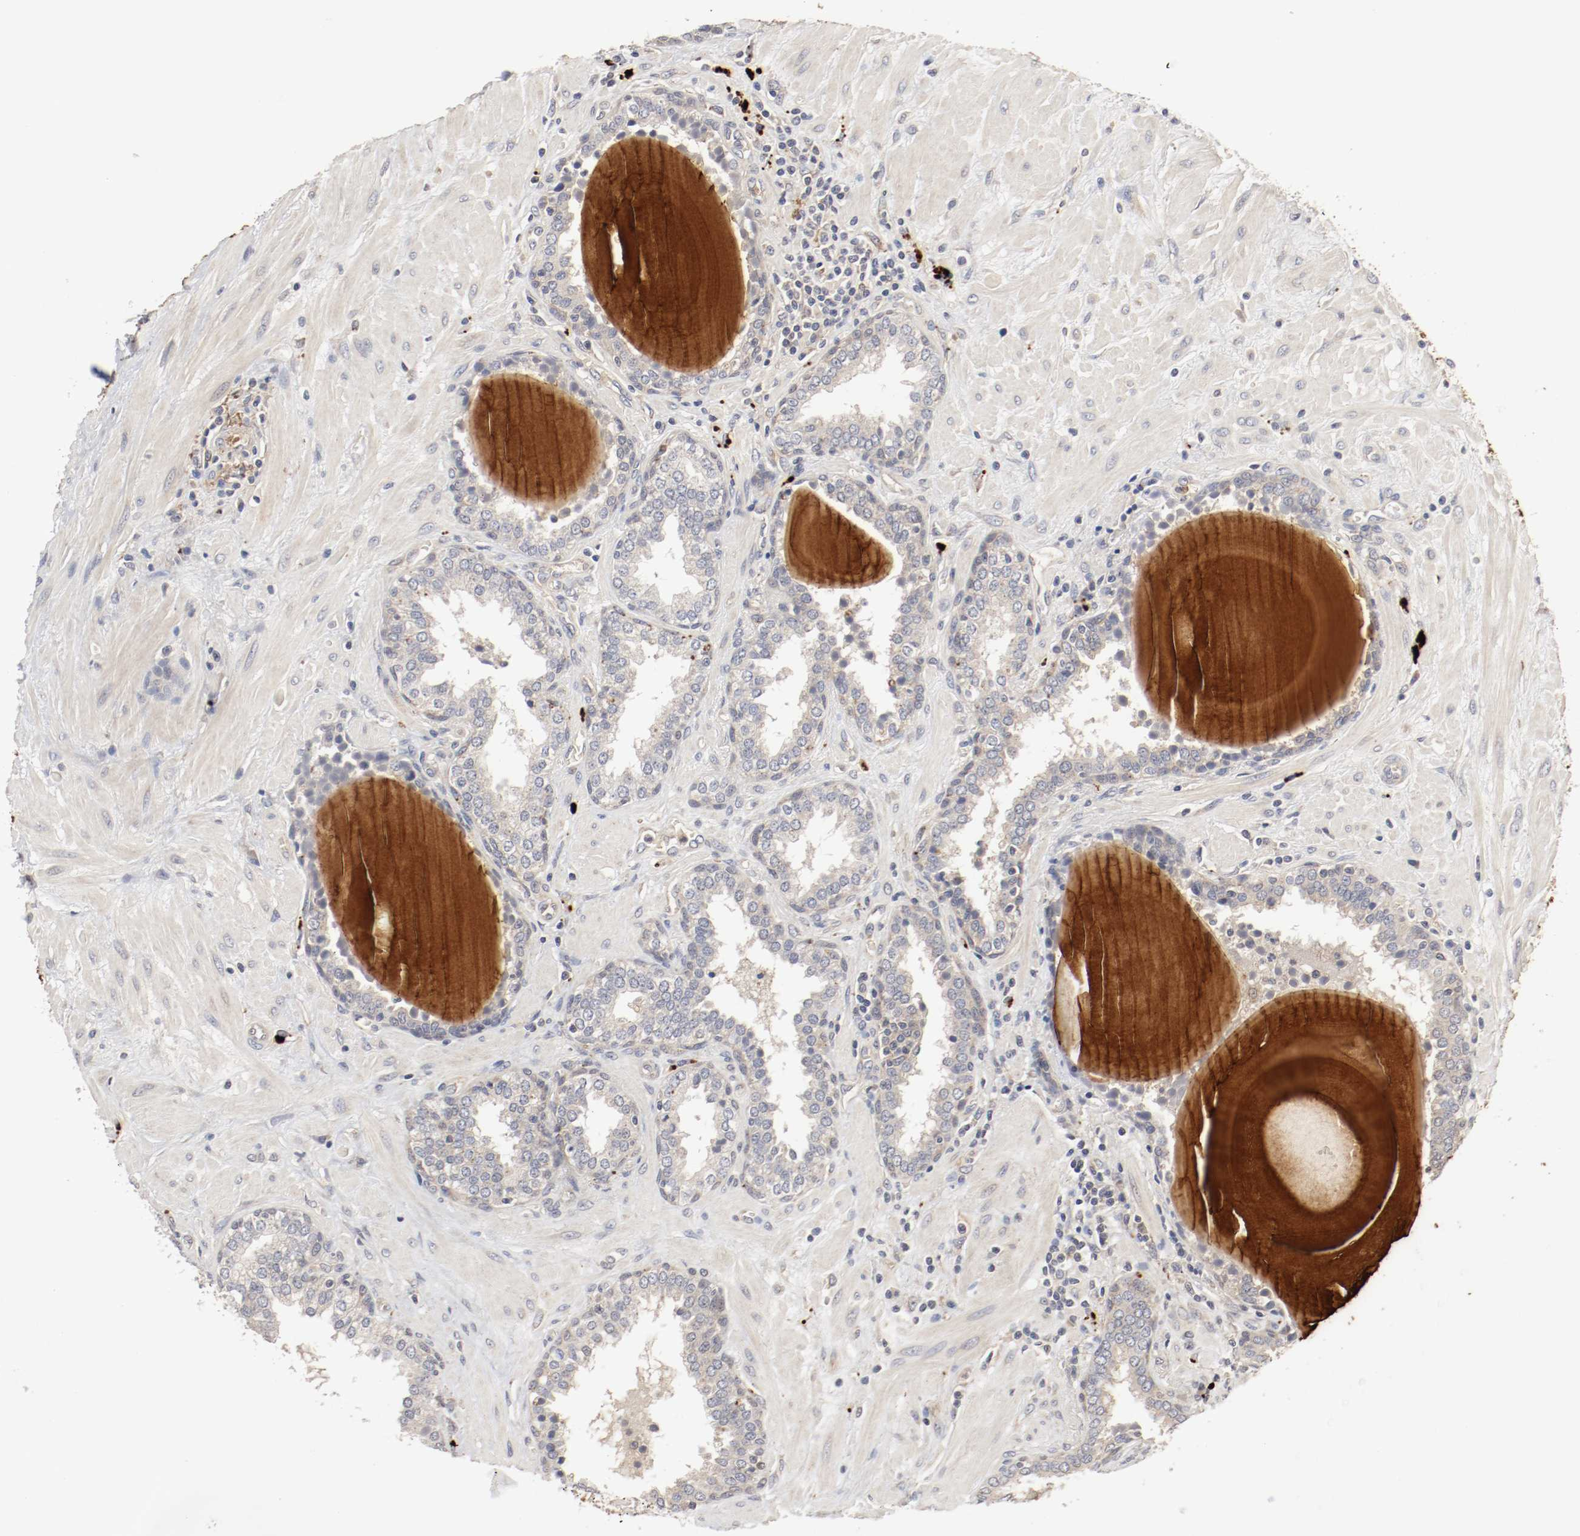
{"staining": {"intensity": "weak", "quantity": "<25%", "location": "cytoplasmic/membranous"}, "tissue": "prostate", "cell_type": "Glandular cells", "image_type": "normal", "snomed": [{"axis": "morphology", "description": "Normal tissue, NOS"}, {"axis": "topography", "description": "Prostate"}], "caption": "Prostate stained for a protein using IHC shows no positivity glandular cells.", "gene": "REN", "patient": {"sex": "male", "age": 51}}